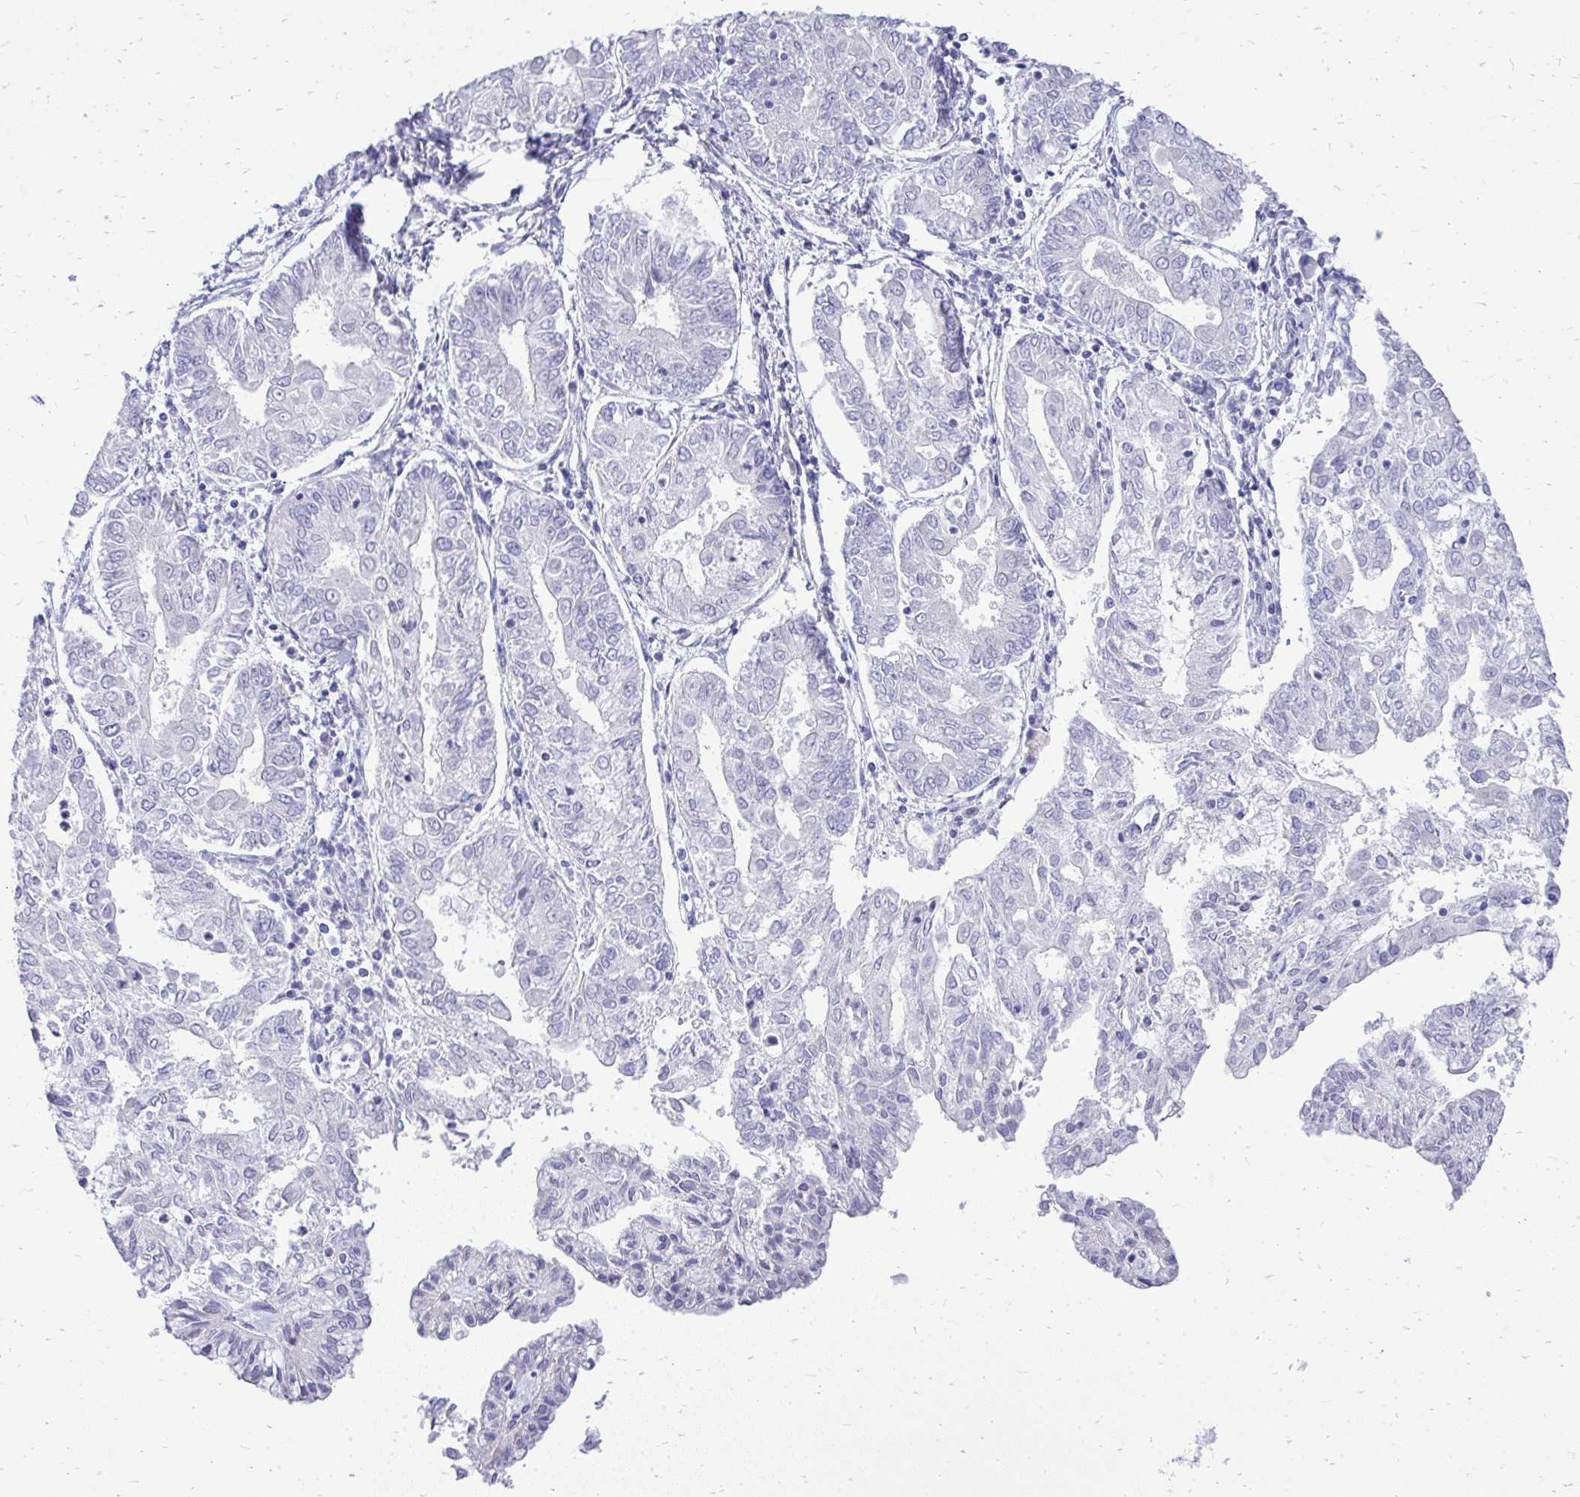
{"staining": {"intensity": "negative", "quantity": "none", "location": "none"}, "tissue": "endometrial cancer", "cell_type": "Tumor cells", "image_type": "cancer", "snomed": [{"axis": "morphology", "description": "Adenocarcinoma, NOS"}, {"axis": "topography", "description": "Endometrium"}], "caption": "Protein analysis of endometrial adenocarcinoma demonstrates no significant staining in tumor cells.", "gene": "OR8D1", "patient": {"sex": "female", "age": 68}}